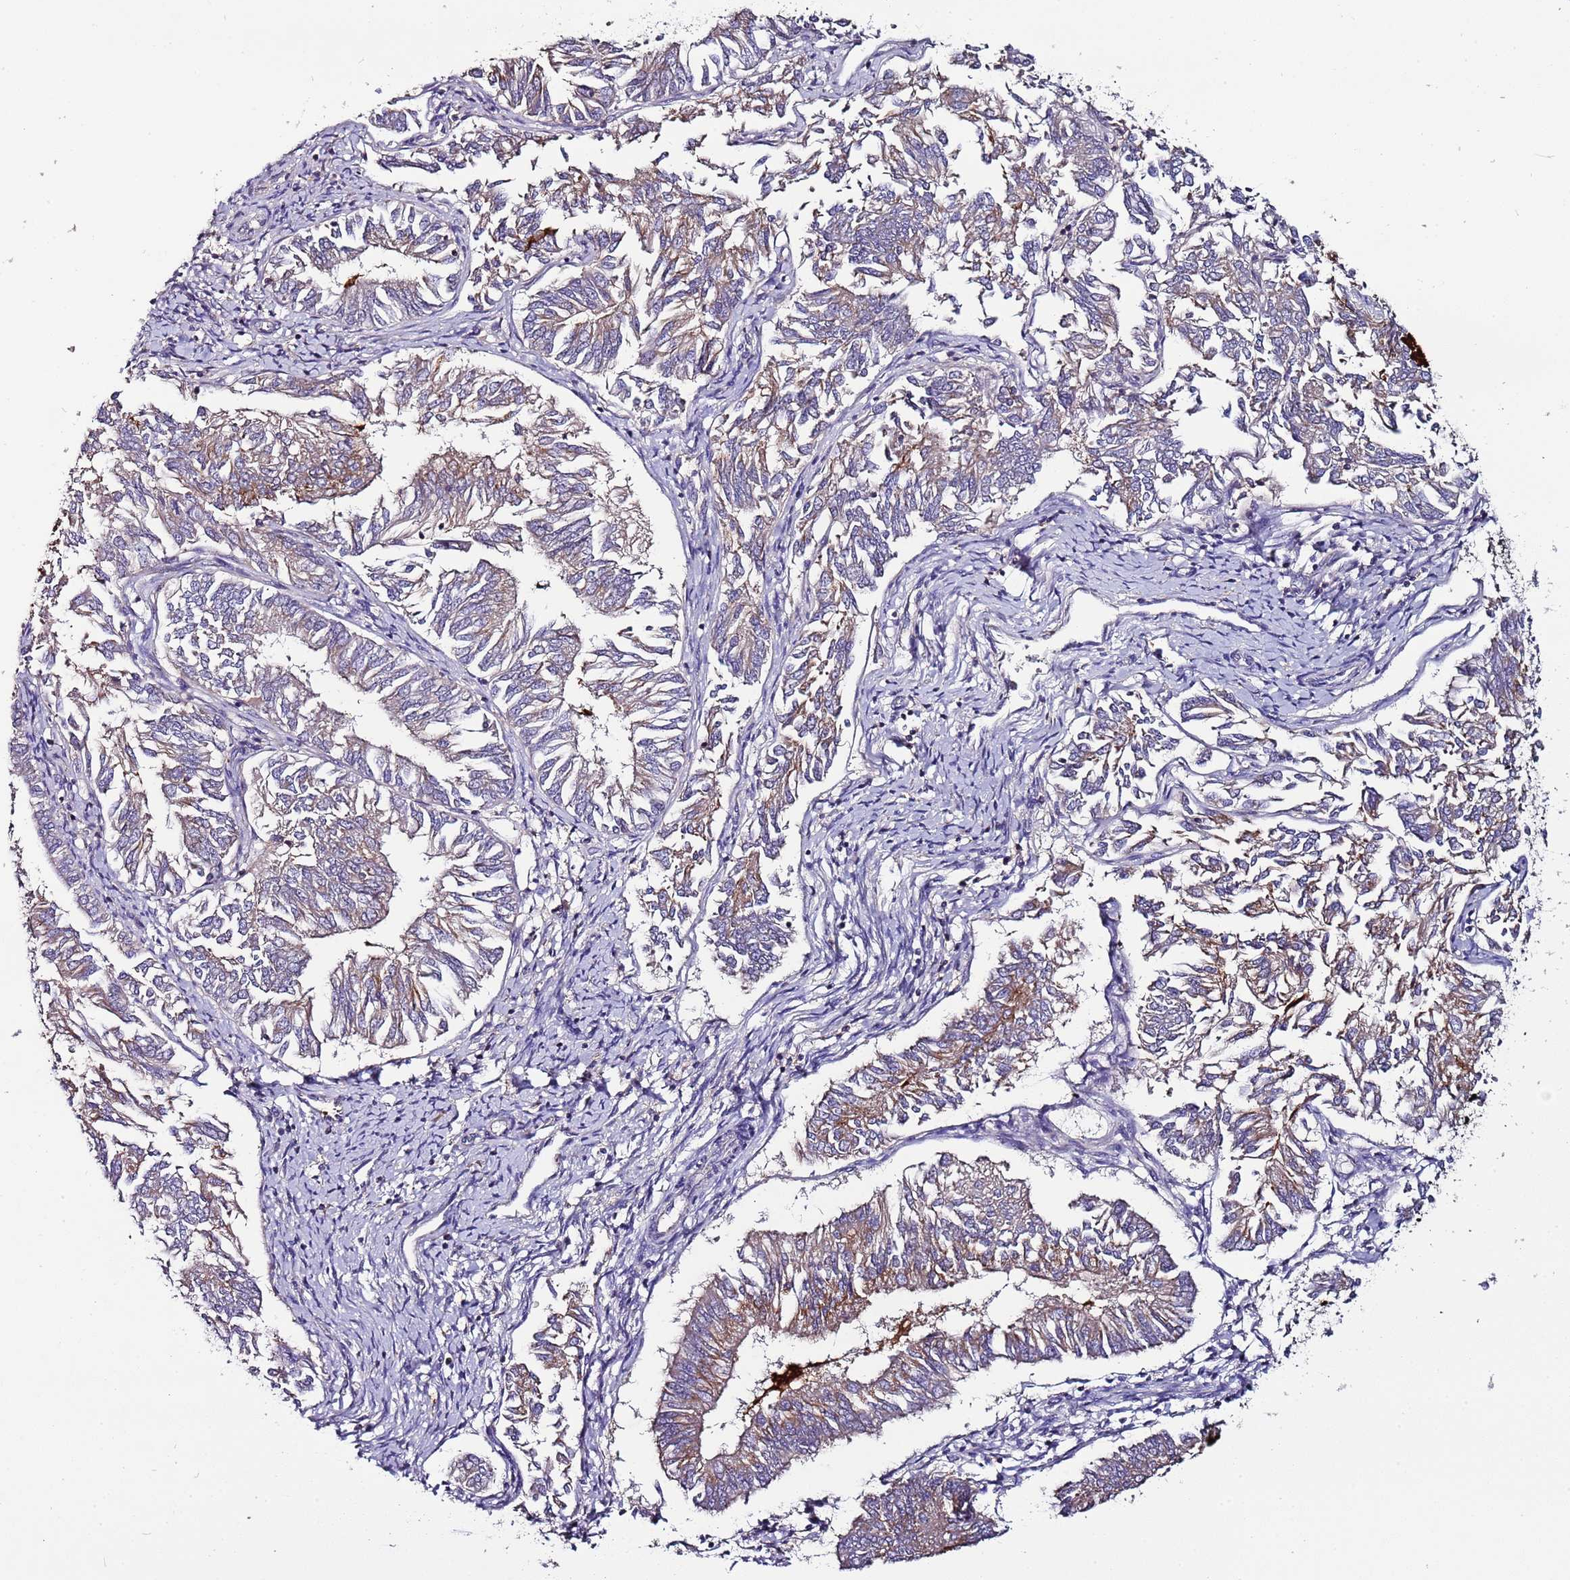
{"staining": {"intensity": "weak", "quantity": "25%-75%", "location": "cytoplasmic/membranous"}, "tissue": "endometrial cancer", "cell_type": "Tumor cells", "image_type": "cancer", "snomed": [{"axis": "morphology", "description": "Adenocarcinoma, NOS"}, {"axis": "topography", "description": "Endometrium"}], "caption": "Endometrial adenocarcinoma stained for a protein exhibits weak cytoplasmic/membranous positivity in tumor cells.", "gene": "IGIP", "patient": {"sex": "female", "age": 58}}